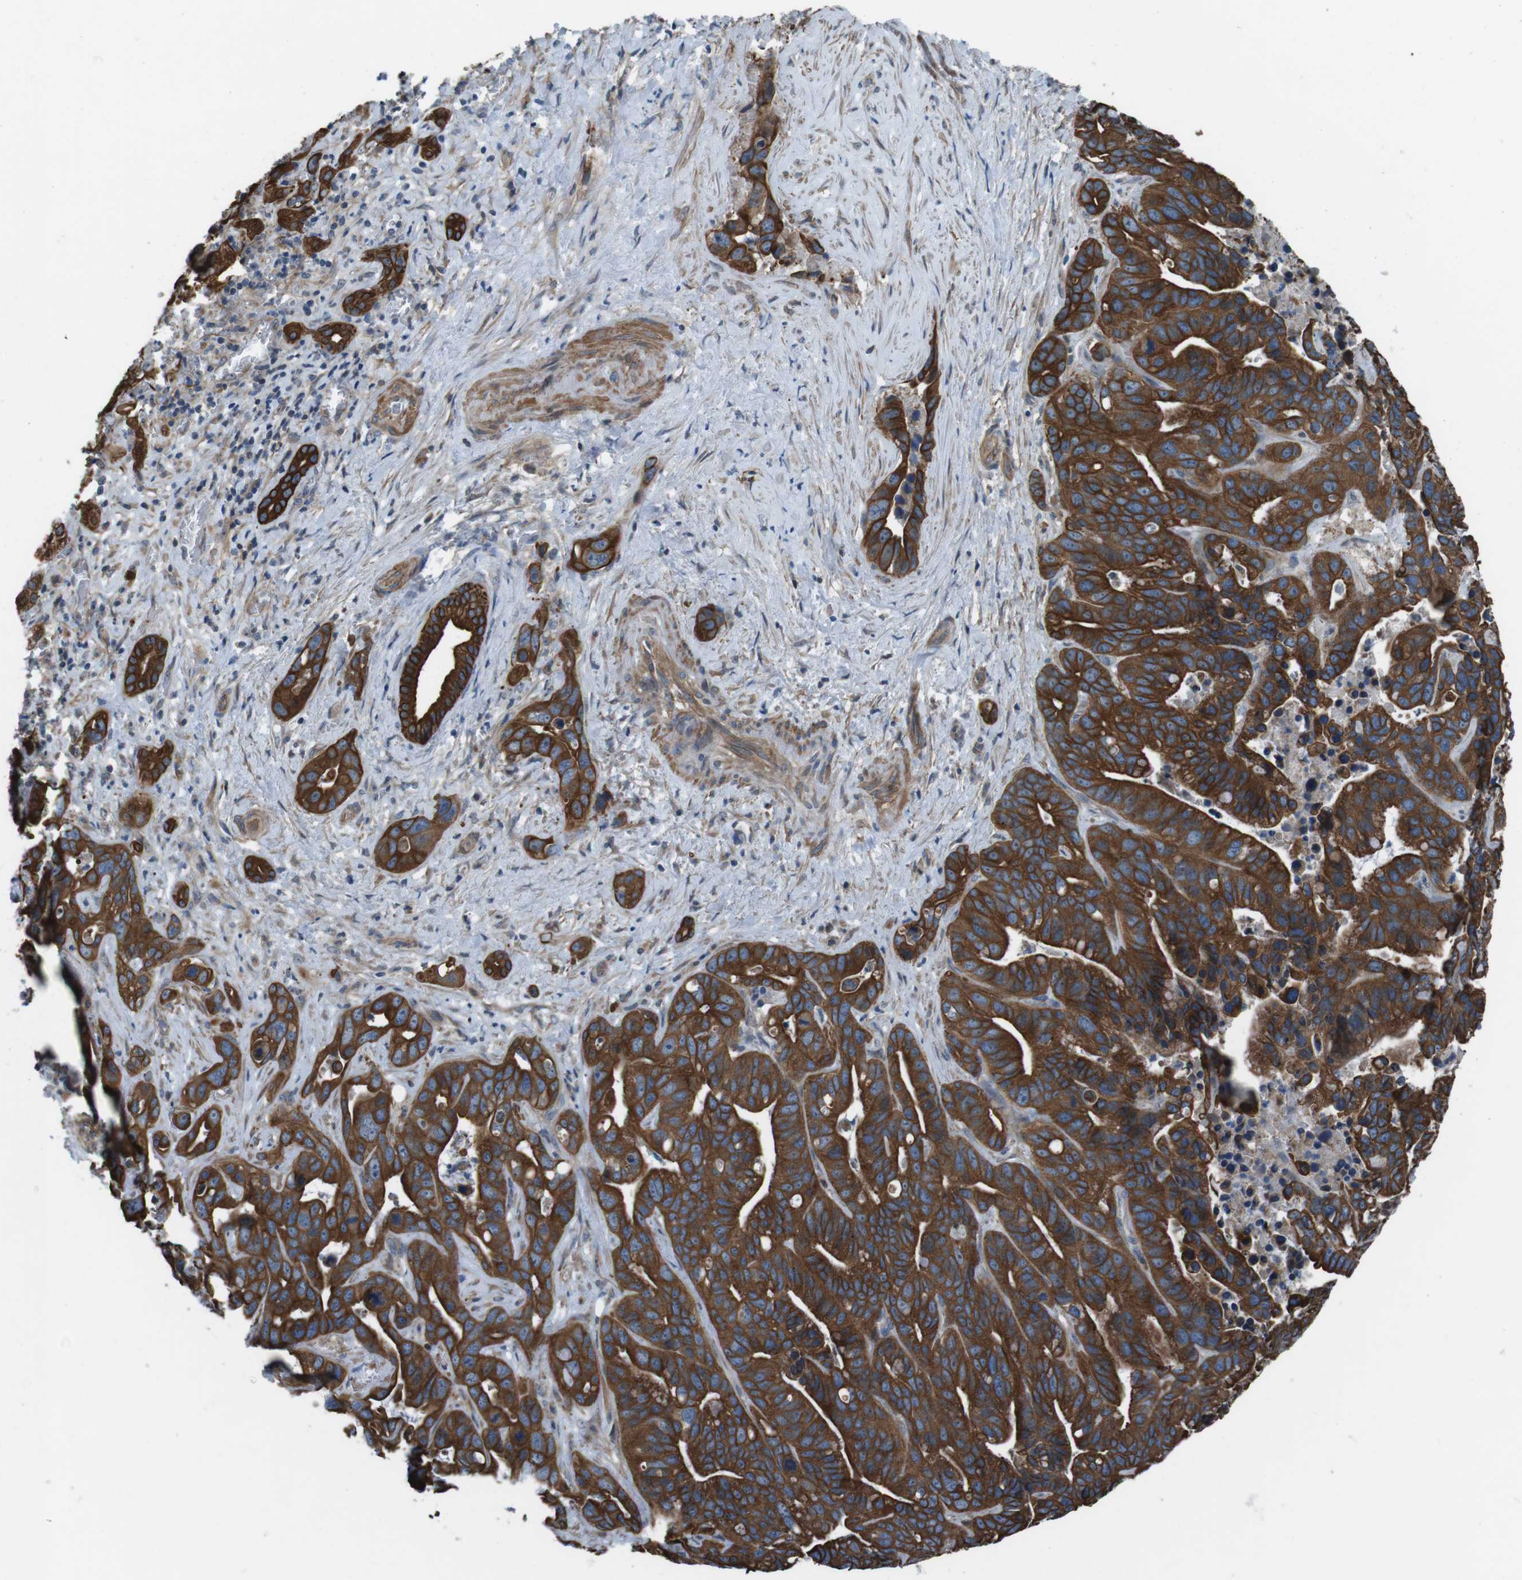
{"staining": {"intensity": "strong", "quantity": ">75%", "location": "cytoplasmic/membranous"}, "tissue": "liver cancer", "cell_type": "Tumor cells", "image_type": "cancer", "snomed": [{"axis": "morphology", "description": "Cholangiocarcinoma"}, {"axis": "topography", "description": "Liver"}], "caption": "This histopathology image shows cholangiocarcinoma (liver) stained with immunohistochemistry to label a protein in brown. The cytoplasmic/membranous of tumor cells show strong positivity for the protein. Nuclei are counter-stained blue.", "gene": "FAM174B", "patient": {"sex": "female", "age": 65}}